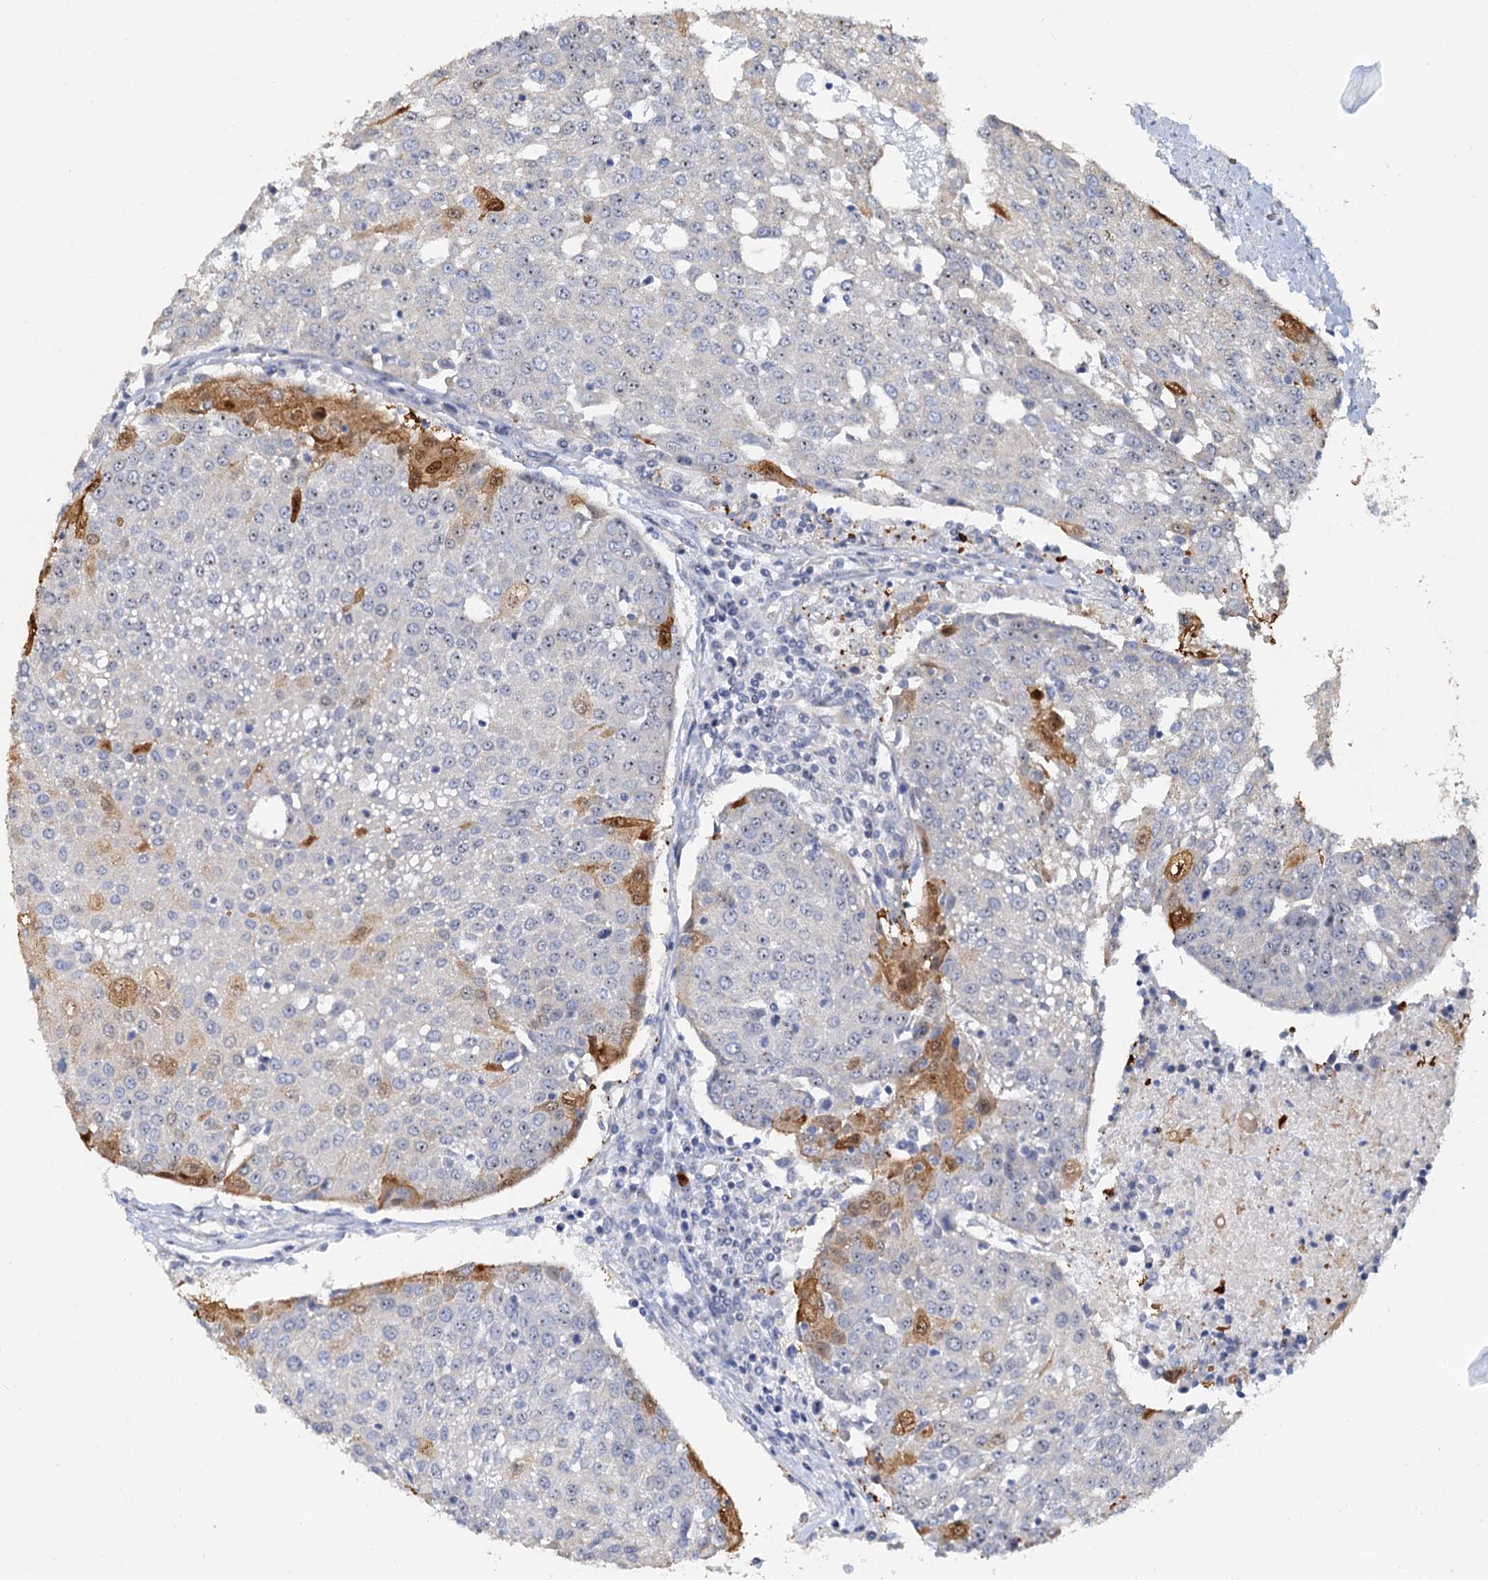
{"staining": {"intensity": "moderate", "quantity": "<25%", "location": "cytoplasmic/membranous,nuclear"}, "tissue": "urothelial cancer", "cell_type": "Tumor cells", "image_type": "cancer", "snomed": [{"axis": "morphology", "description": "Urothelial carcinoma, High grade"}, {"axis": "topography", "description": "Urinary bladder"}], "caption": "Human urothelial cancer stained for a protein (brown) reveals moderate cytoplasmic/membranous and nuclear positive staining in about <25% of tumor cells.", "gene": "C2CD3", "patient": {"sex": "female", "age": 85}}